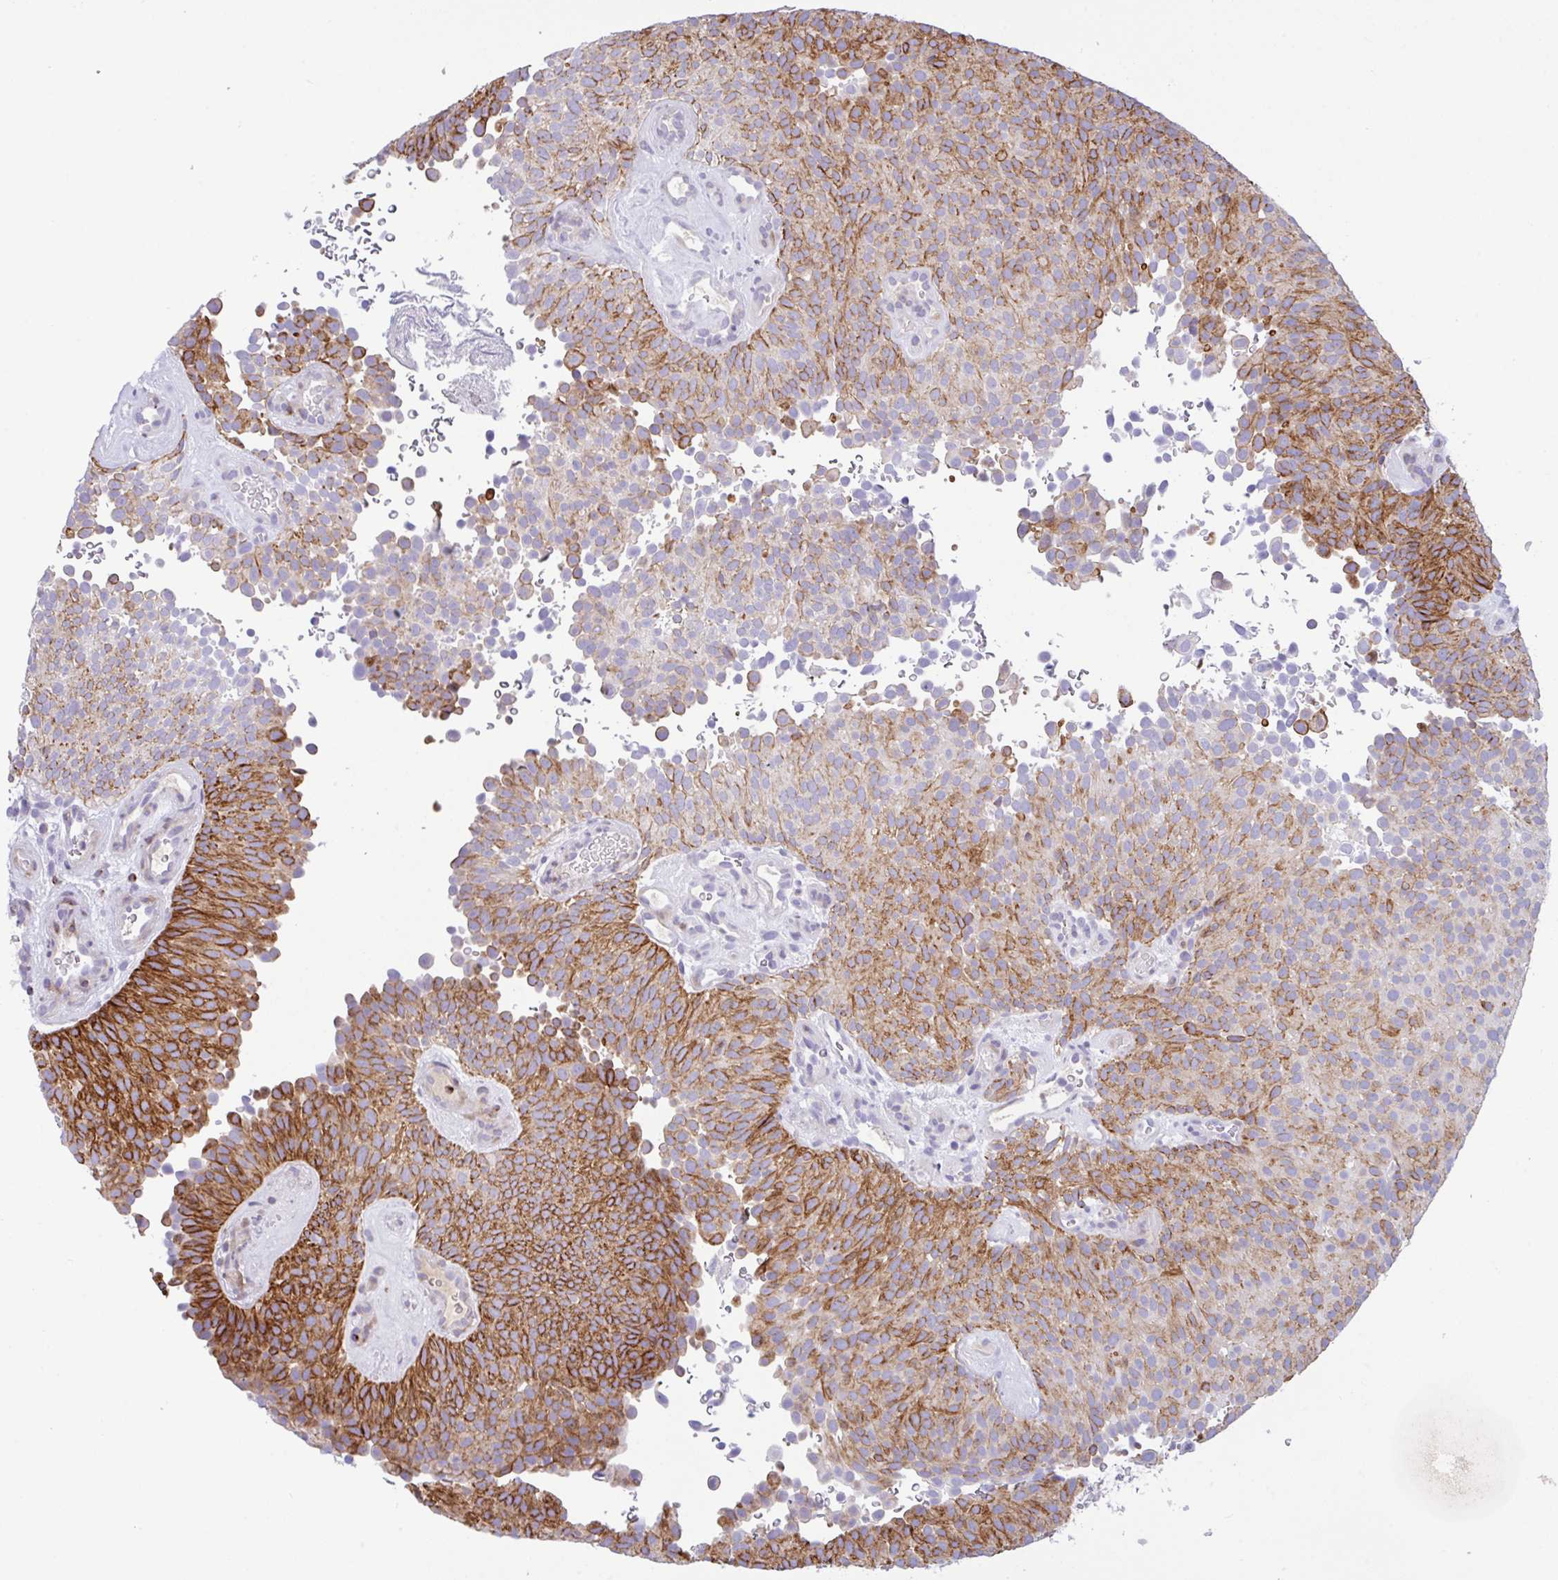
{"staining": {"intensity": "strong", "quantity": "25%-75%", "location": "cytoplasmic/membranous"}, "tissue": "urothelial cancer", "cell_type": "Tumor cells", "image_type": "cancer", "snomed": [{"axis": "morphology", "description": "Urothelial carcinoma, Low grade"}, {"axis": "topography", "description": "Urinary bladder"}], "caption": "A high-resolution histopathology image shows immunohistochemistry (IHC) staining of urothelial carcinoma (low-grade), which reveals strong cytoplasmic/membranous staining in about 25%-75% of tumor cells.", "gene": "FBXL20", "patient": {"sex": "male", "age": 78}}